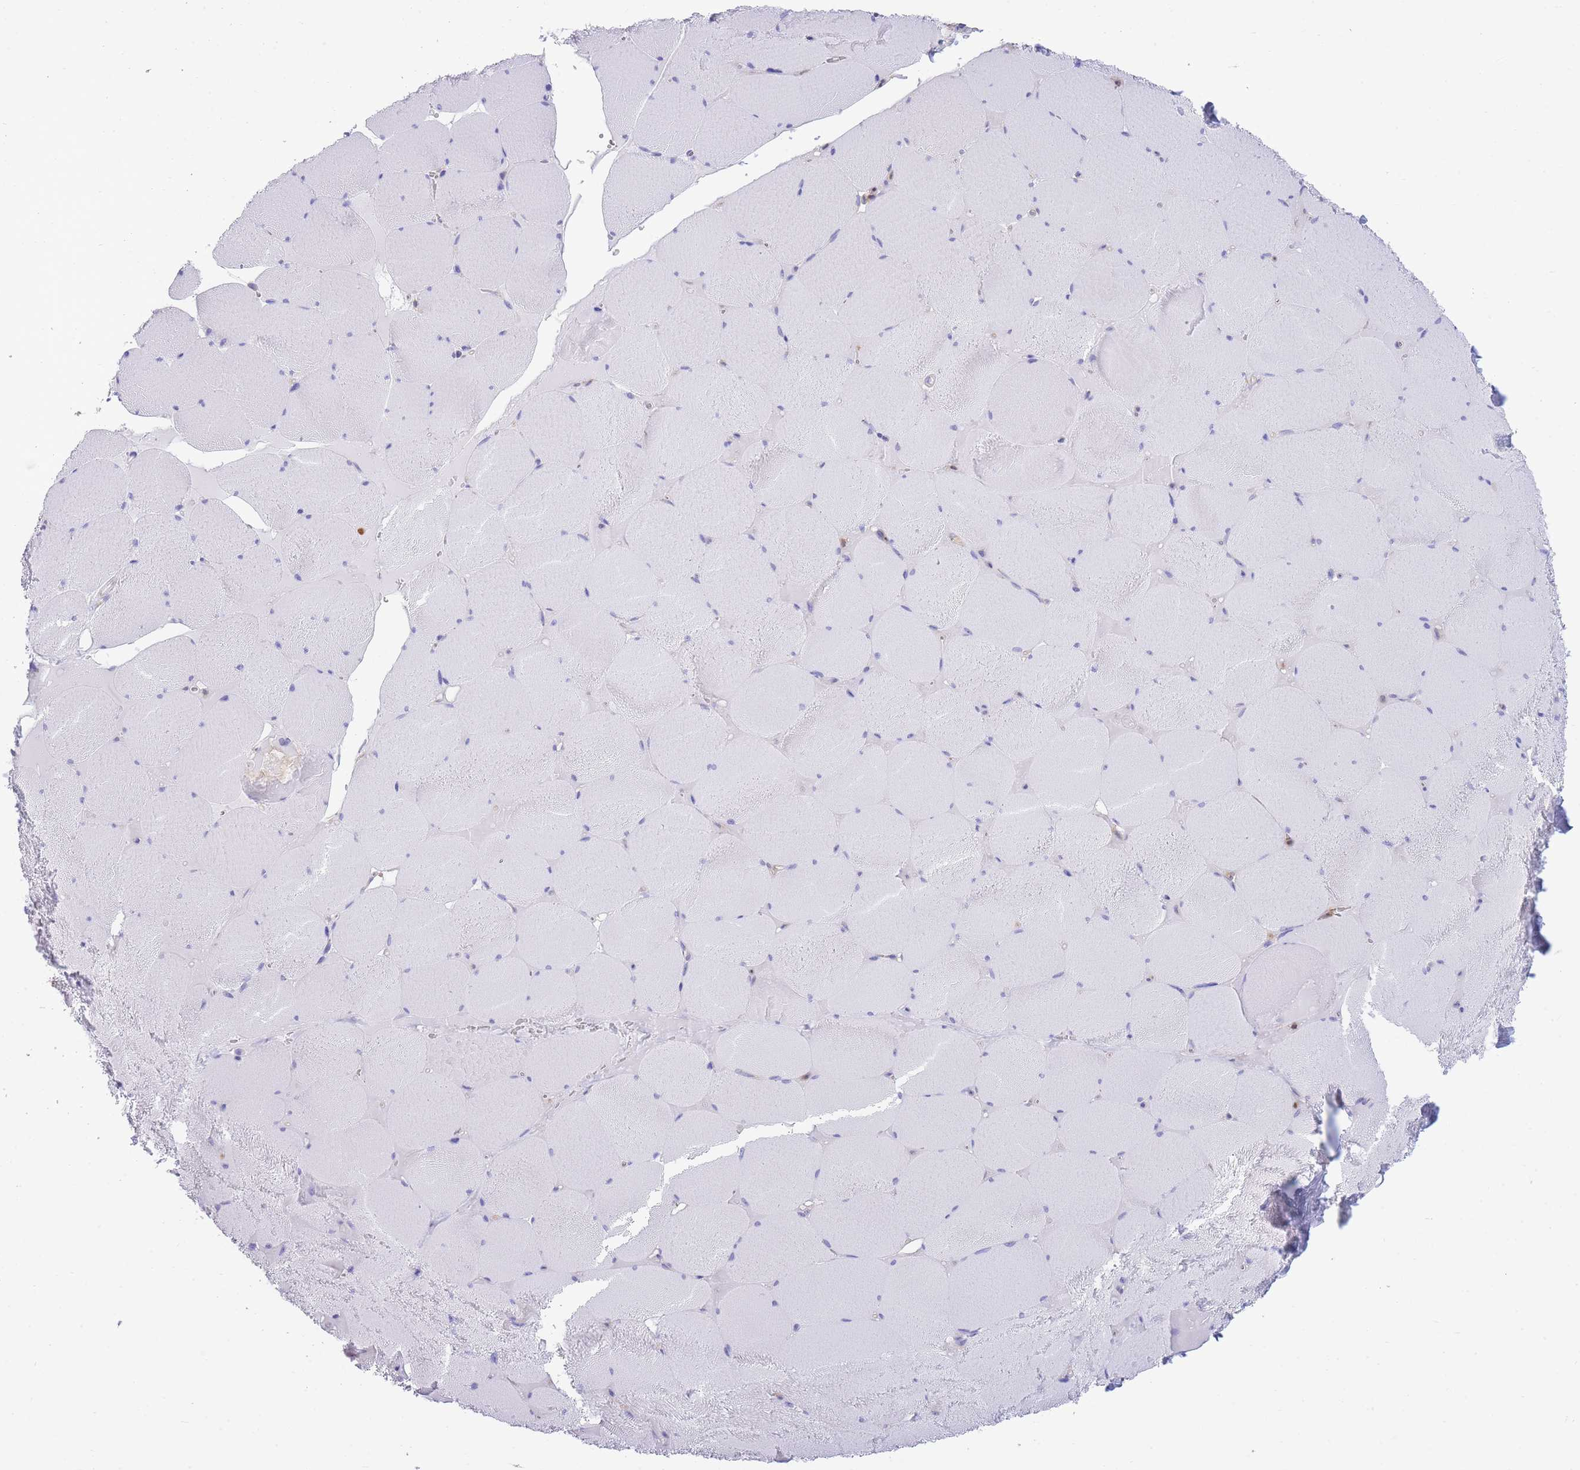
{"staining": {"intensity": "negative", "quantity": "none", "location": "none"}, "tissue": "skeletal muscle", "cell_type": "Myocytes", "image_type": "normal", "snomed": [{"axis": "morphology", "description": "Normal tissue, NOS"}, {"axis": "topography", "description": "Skeletal muscle"}, {"axis": "topography", "description": "Head-Neck"}], "caption": "DAB (3,3'-diaminobenzidine) immunohistochemical staining of unremarkable human skeletal muscle demonstrates no significant positivity in myocytes. (Brightfield microscopy of DAB (3,3'-diaminobenzidine) immunohistochemistry at high magnification).", "gene": "NAMPT", "patient": {"sex": "male", "age": 66}}